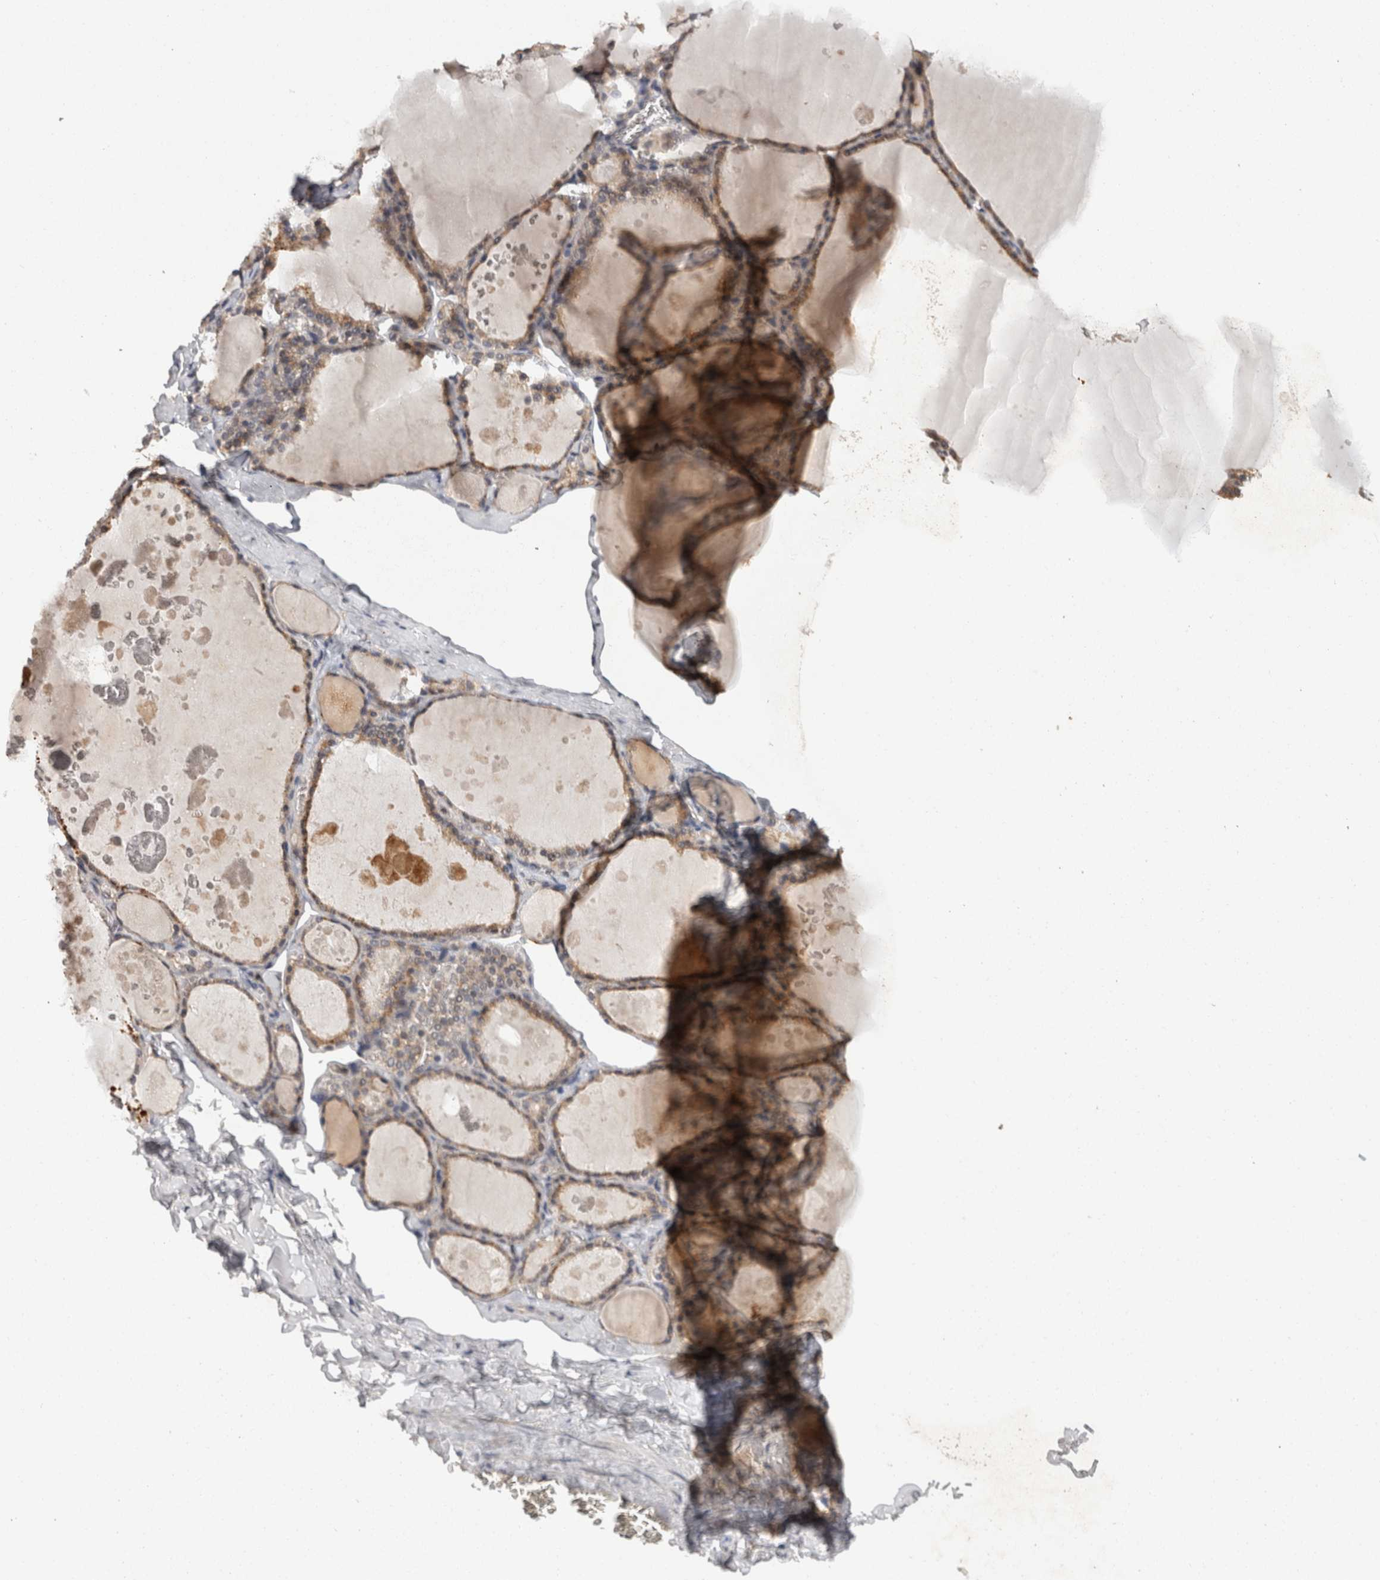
{"staining": {"intensity": "moderate", "quantity": ">75%", "location": "cytoplasmic/membranous"}, "tissue": "thyroid gland", "cell_type": "Glandular cells", "image_type": "normal", "snomed": [{"axis": "morphology", "description": "Normal tissue, NOS"}, {"axis": "topography", "description": "Thyroid gland"}], "caption": "IHC micrograph of unremarkable thyroid gland: thyroid gland stained using immunohistochemistry demonstrates medium levels of moderate protein expression localized specifically in the cytoplasmic/membranous of glandular cells, appearing as a cytoplasmic/membranous brown color.", "gene": "ACAT2", "patient": {"sex": "male", "age": 56}}